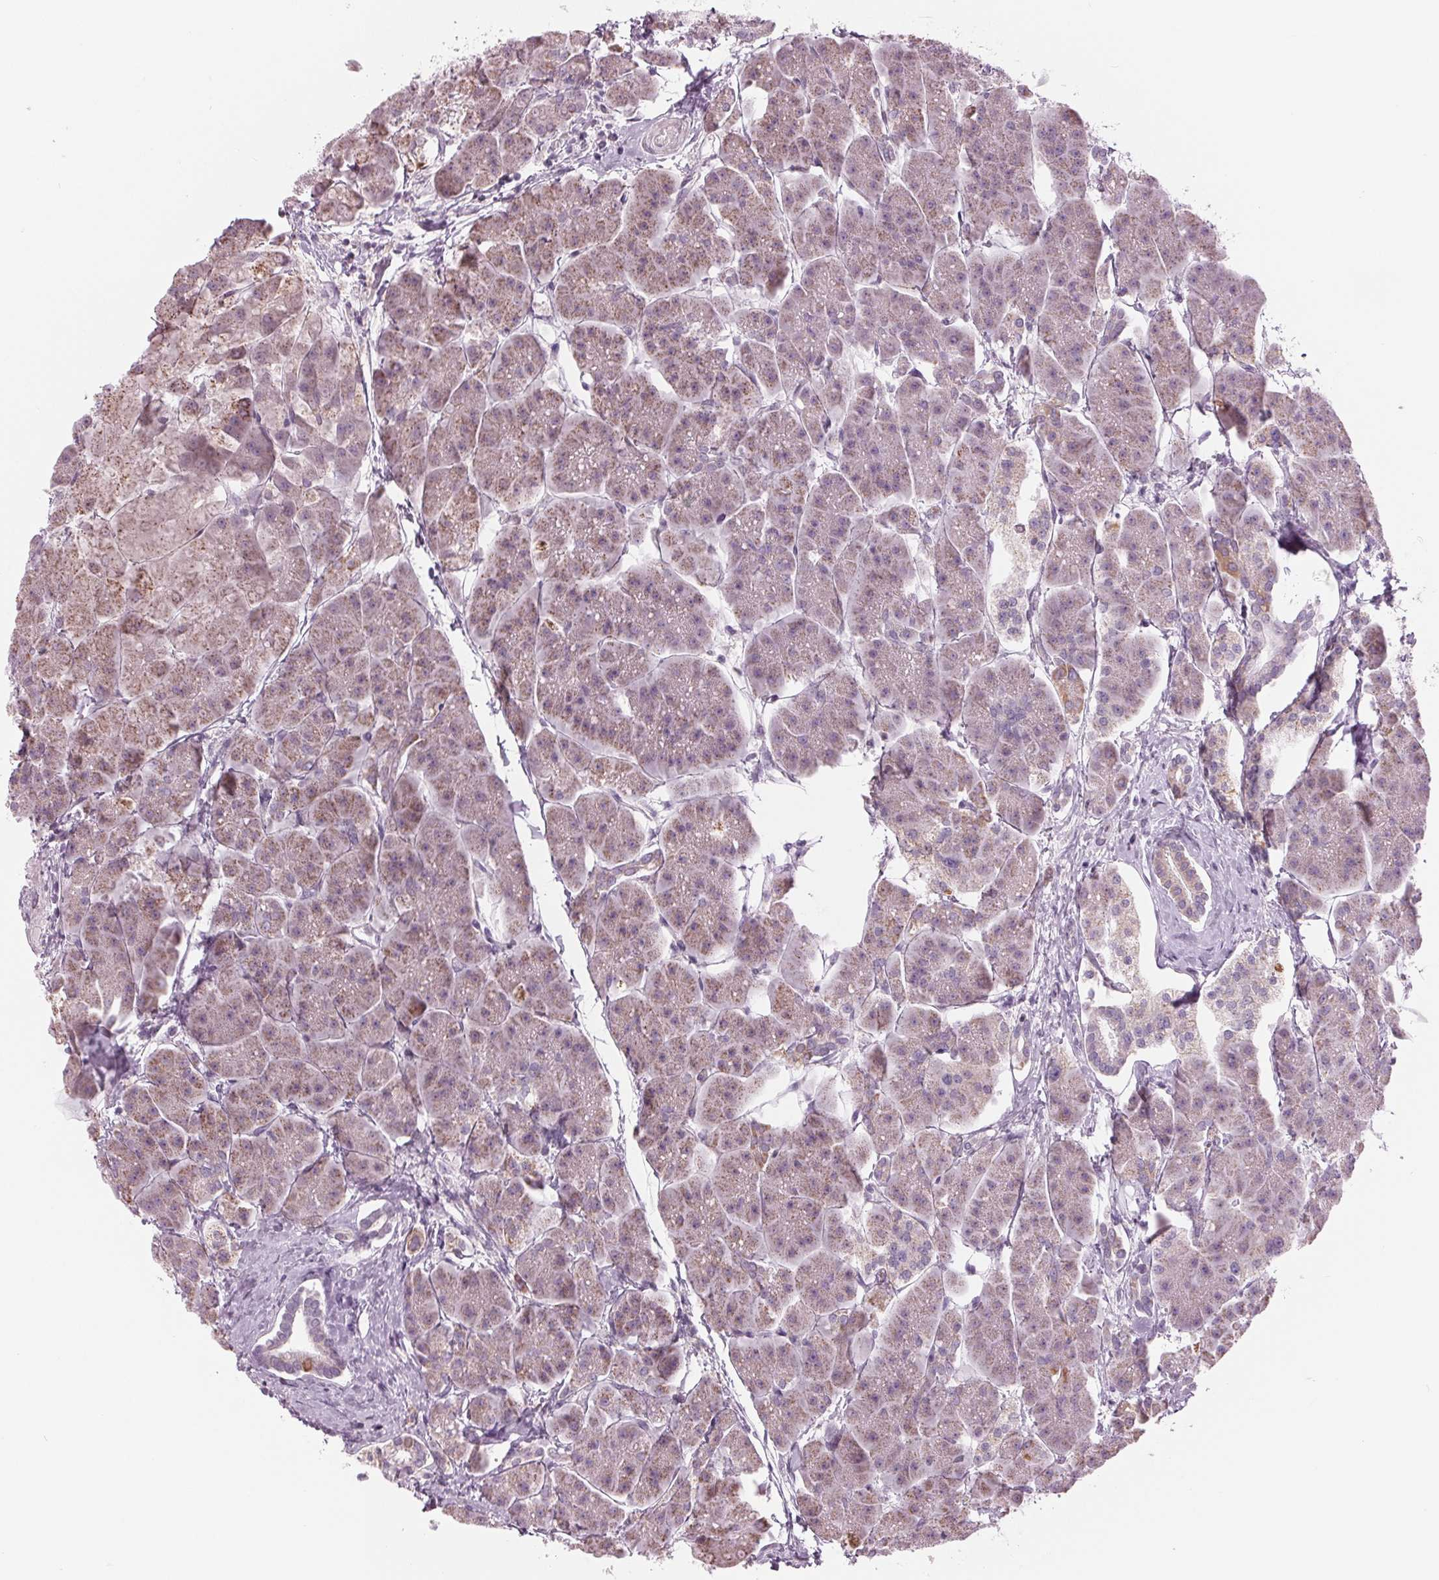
{"staining": {"intensity": "weak", "quantity": "<25%", "location": "cytoplasmic/membranous"}, "tissue": "pancreas", "cell_type": "Exocrine glandular cells", "image_type": "normal", "snomed": [{"axis": "morphology", "description": "Normal tissue, NOS"}, {"axis": "topography", "description": "Adipose tissue"}, {"axis": "topography", "description": "Pancreas"}, {"axis": "topography", "description": "Peripheral nerve tissue"}], "caption": "Immunohistochemistry (IHC) histopathology image of normal pancreas: human pancreas stained with DAB (3,3'-diaminobenzidine) exhibits no significant protein expression in exocrine glandular cells. Brightfield microscopy of IHC stained with DAB (brown) and hematoxylin (blue), captured at high magnification.", "gene": "SAMD4A", "patient": {"sex": "female", "age": 58}}